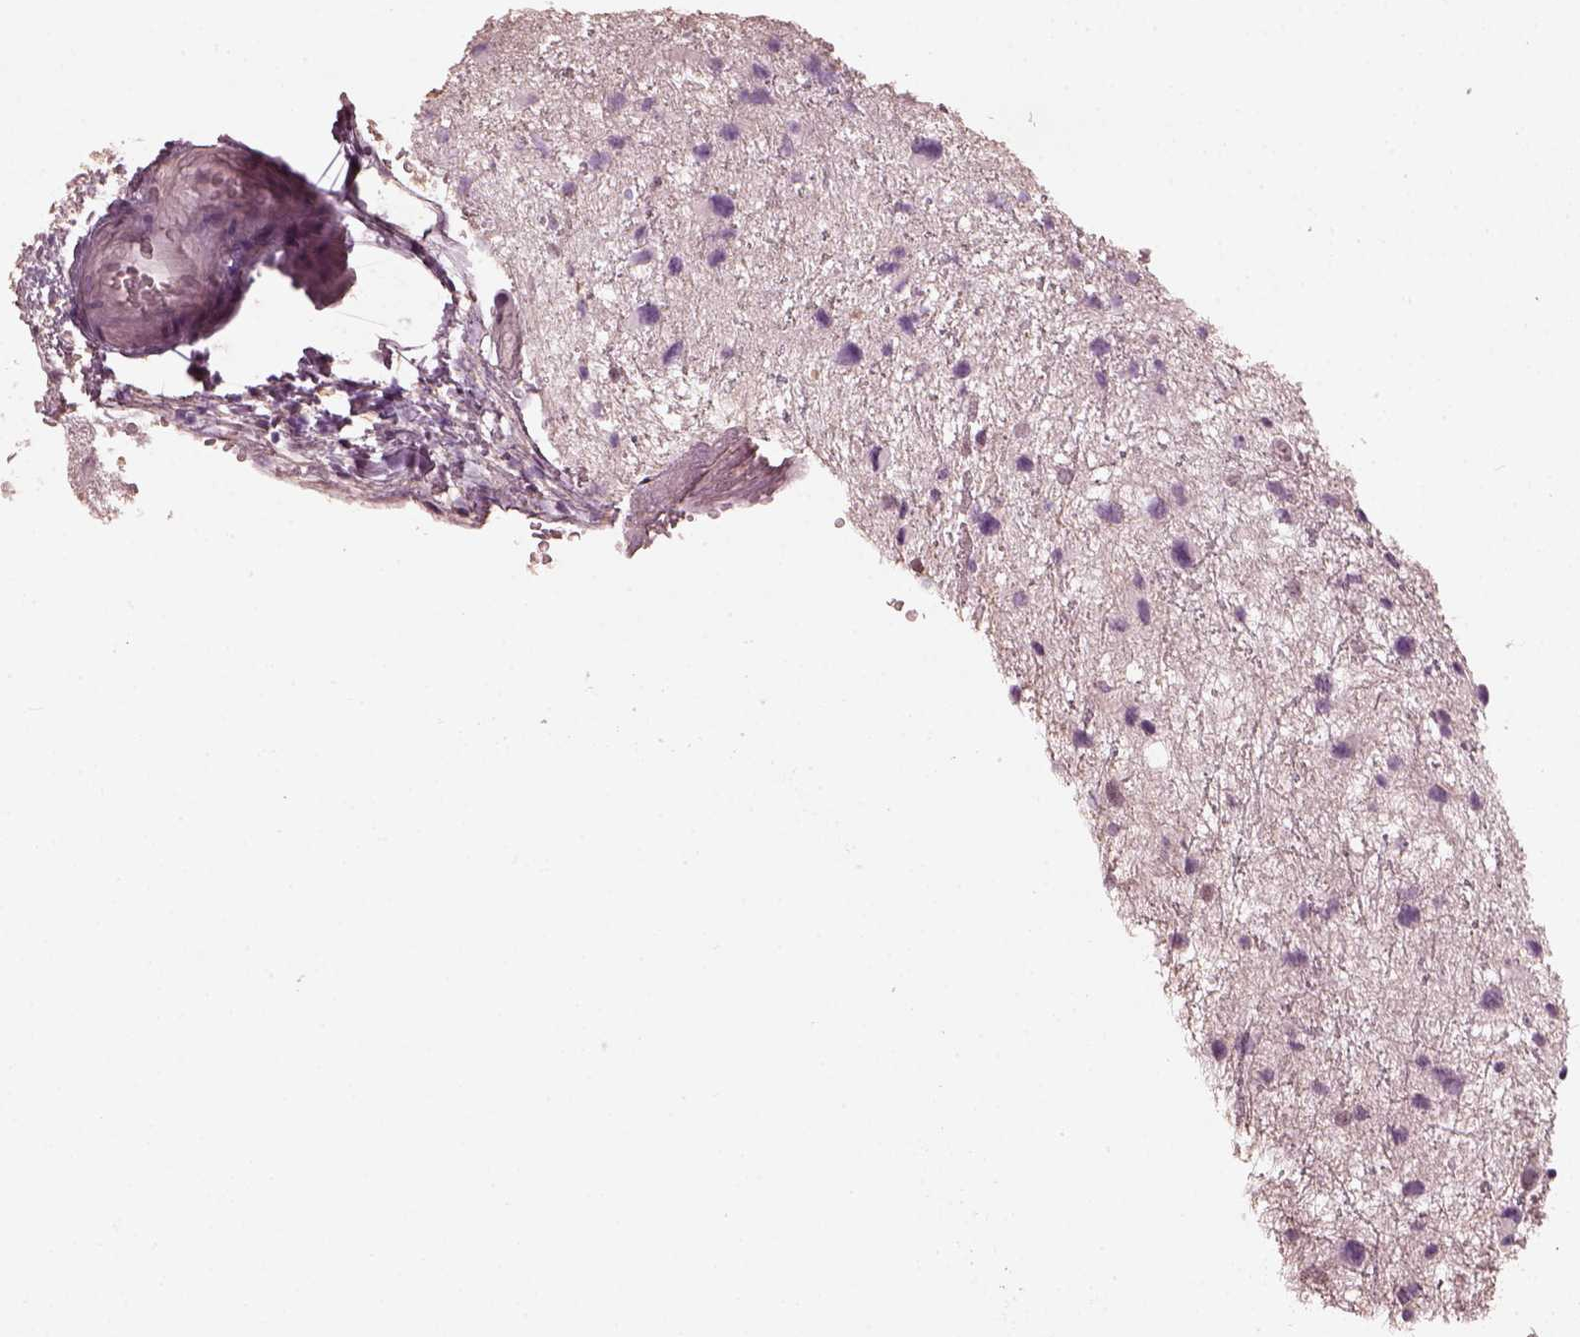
{"staining": {"intensity": "negative", "quantity": "none", "location": "none"}, "tissue": "glioma", "cell_type": "Tumor cells", "image_type": "cancer", "snomed": [{"axis": "morphology", "description": "Glioma, malignant, Low grade"}, {"axis": "topography", "description": "Brain"}], "caption": "DAB immunohistochemical staining of human malignant glioma (low-grade) exhibits no significant positivity in tumor cells. (DAB immunohistochemistry (IHC) visualized using brightfield microscopy, high magnification).", "gene": "OPTC", "patient": {"sex": "female", "age": 32}}